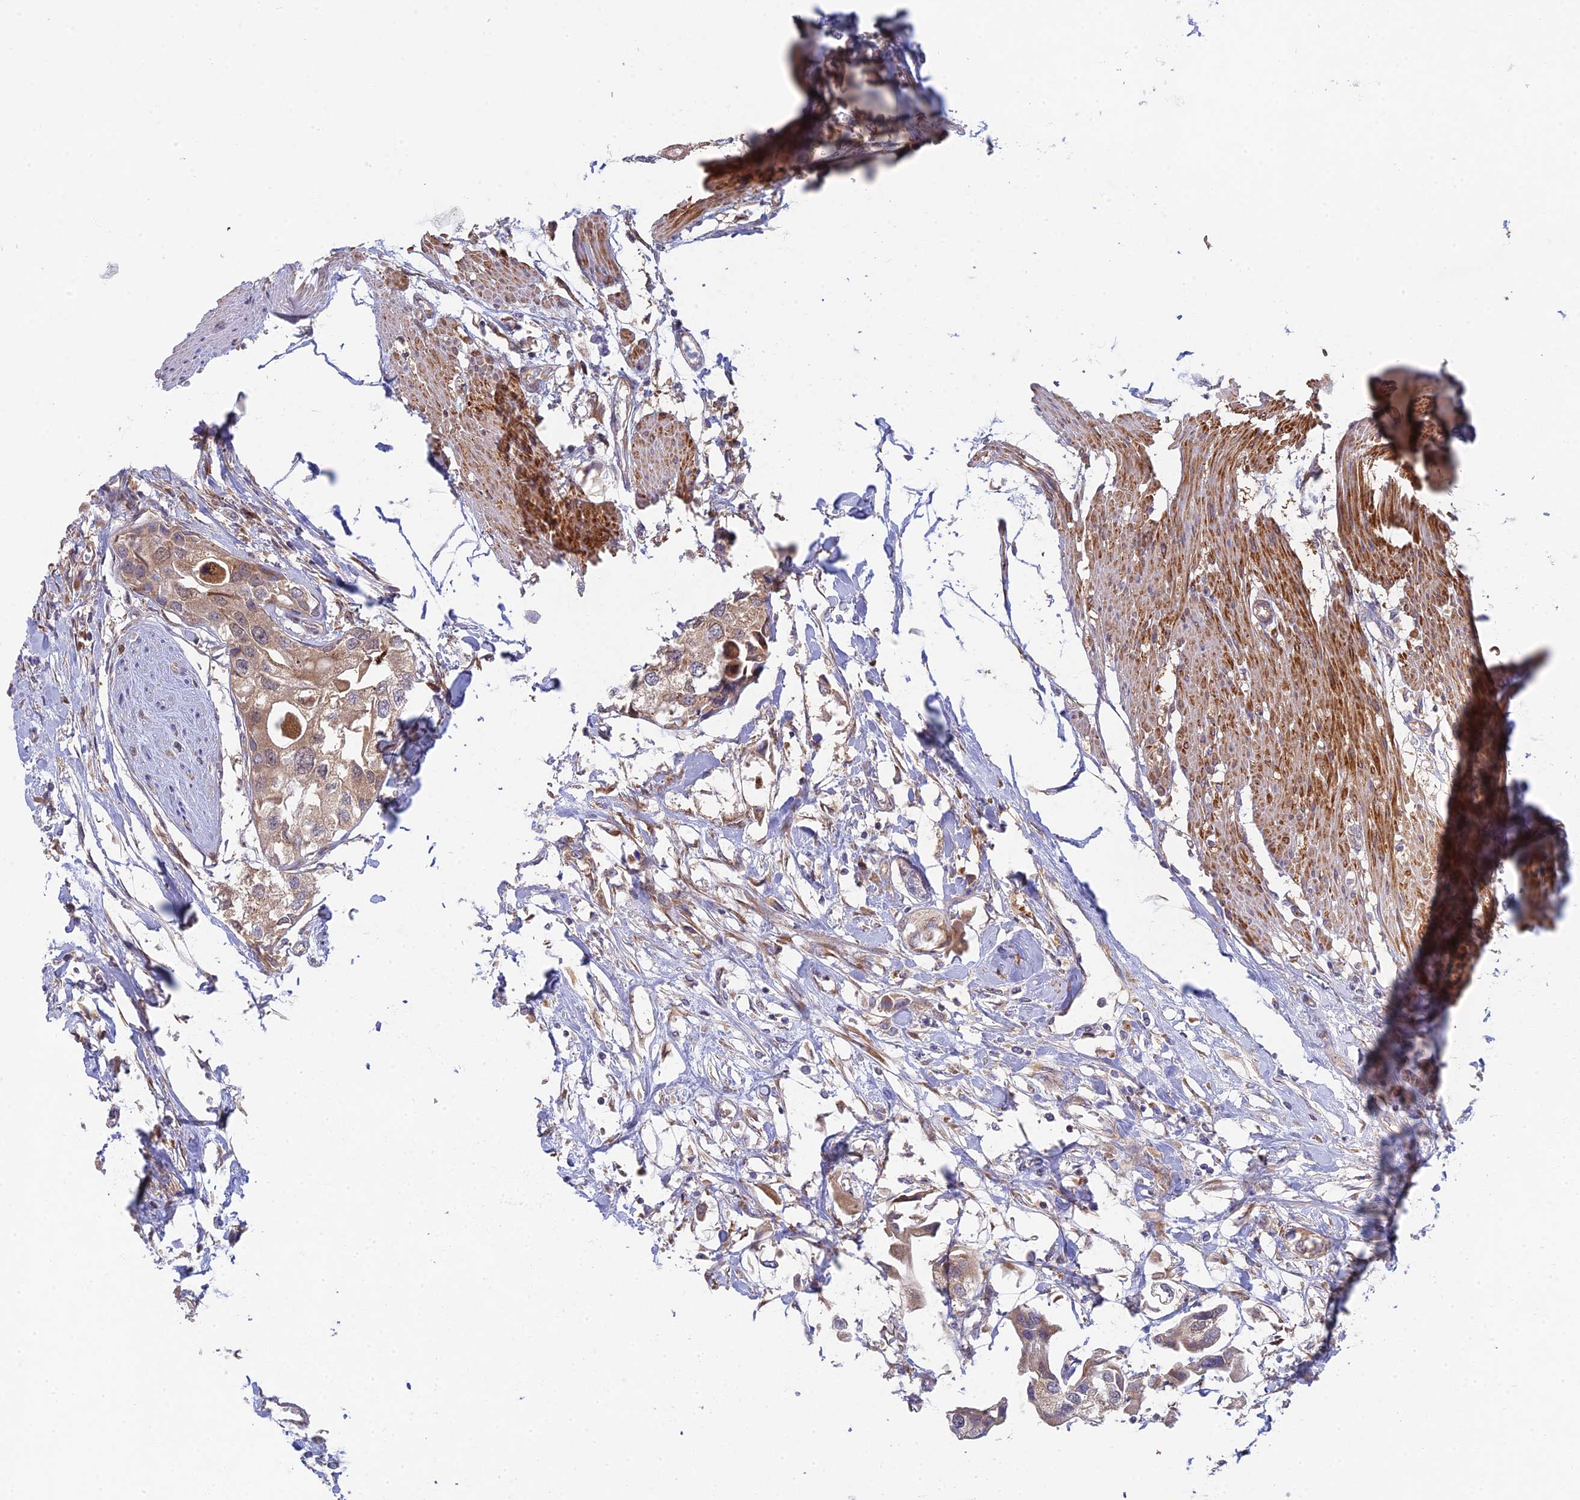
{"staining": {"intensity": "weak", "quantity": ">75%", "location": "cytoplasmic/membranous"}, "tissue": "urothelial cancer", "cell_type": "Tumor cells", "image_type": "cancer", "snomed": [{"axis": "morphology", "description": "Urothelial carcinoma, High grade"}, {"axis": "topography", "description": "Urinary bladder"}], "caption": "High-grade urothelial carcinoma stained for a protein demonstrates weak cytoplasmic/membranous positivity in tumor cells.", "gene": "INCA1", "patient": {"sex": "male", "age": 64}}